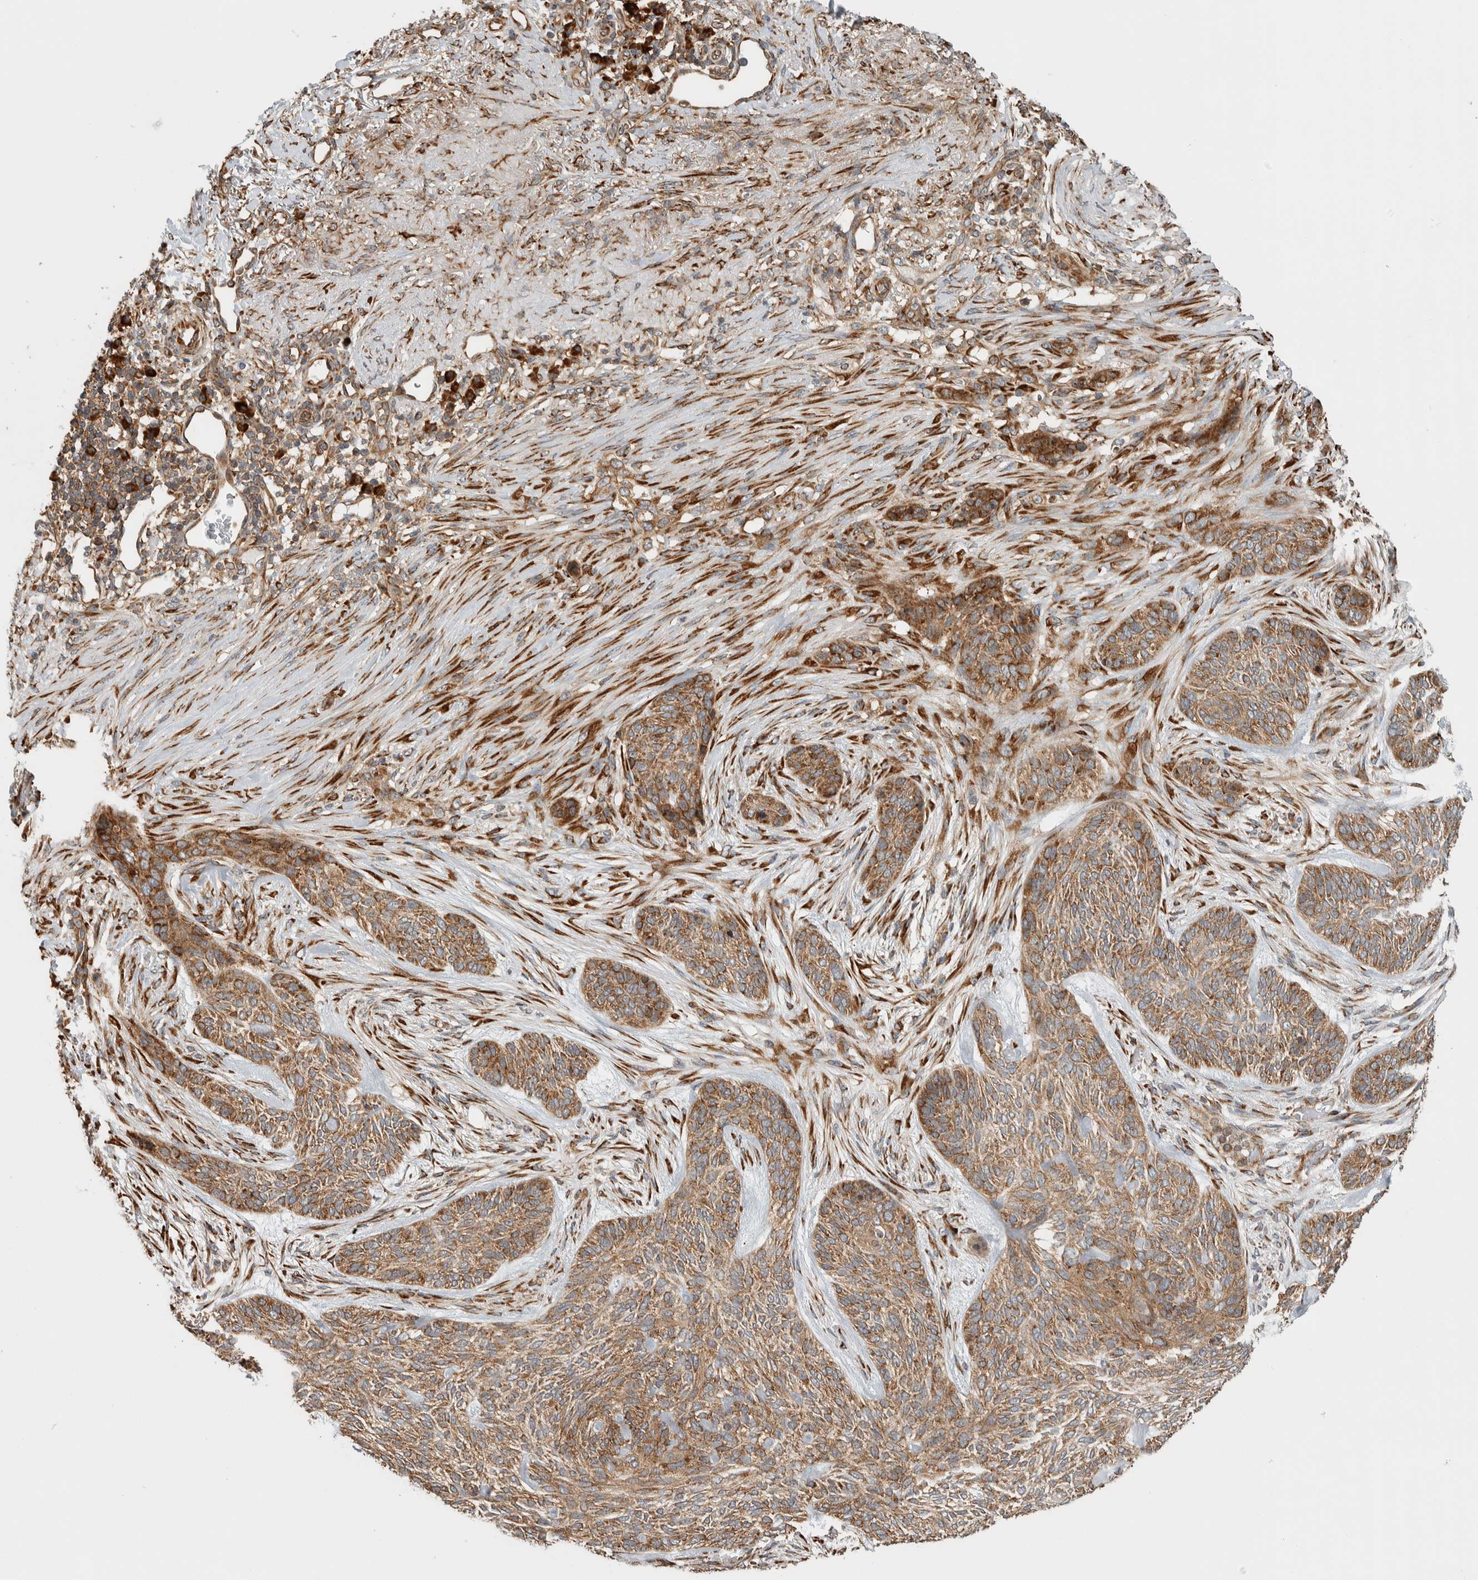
{"staining": {"intensity": "moderate", "quantity": ">75%", "location": "cytoplasmic/membranous"}, "tissue": "skin cancer", "cell_type": "Tumor cells", "image_type": "cancer", "snomed": [{"axis": "morphology", "description": "Basal cell carcinoma"}, {"axis": "topography", "description": "Skin"}], "caption": "Tumor cells reveal medium levels of moderate cytoplasmic/membranous staining in approximately >75% of cells in human skin cancer (basal cell carcinoma). (IHC, brightfield microscopy, high magnification).", "gene": "EIF3H", "patient": {"sex": "male", "age": 55}}